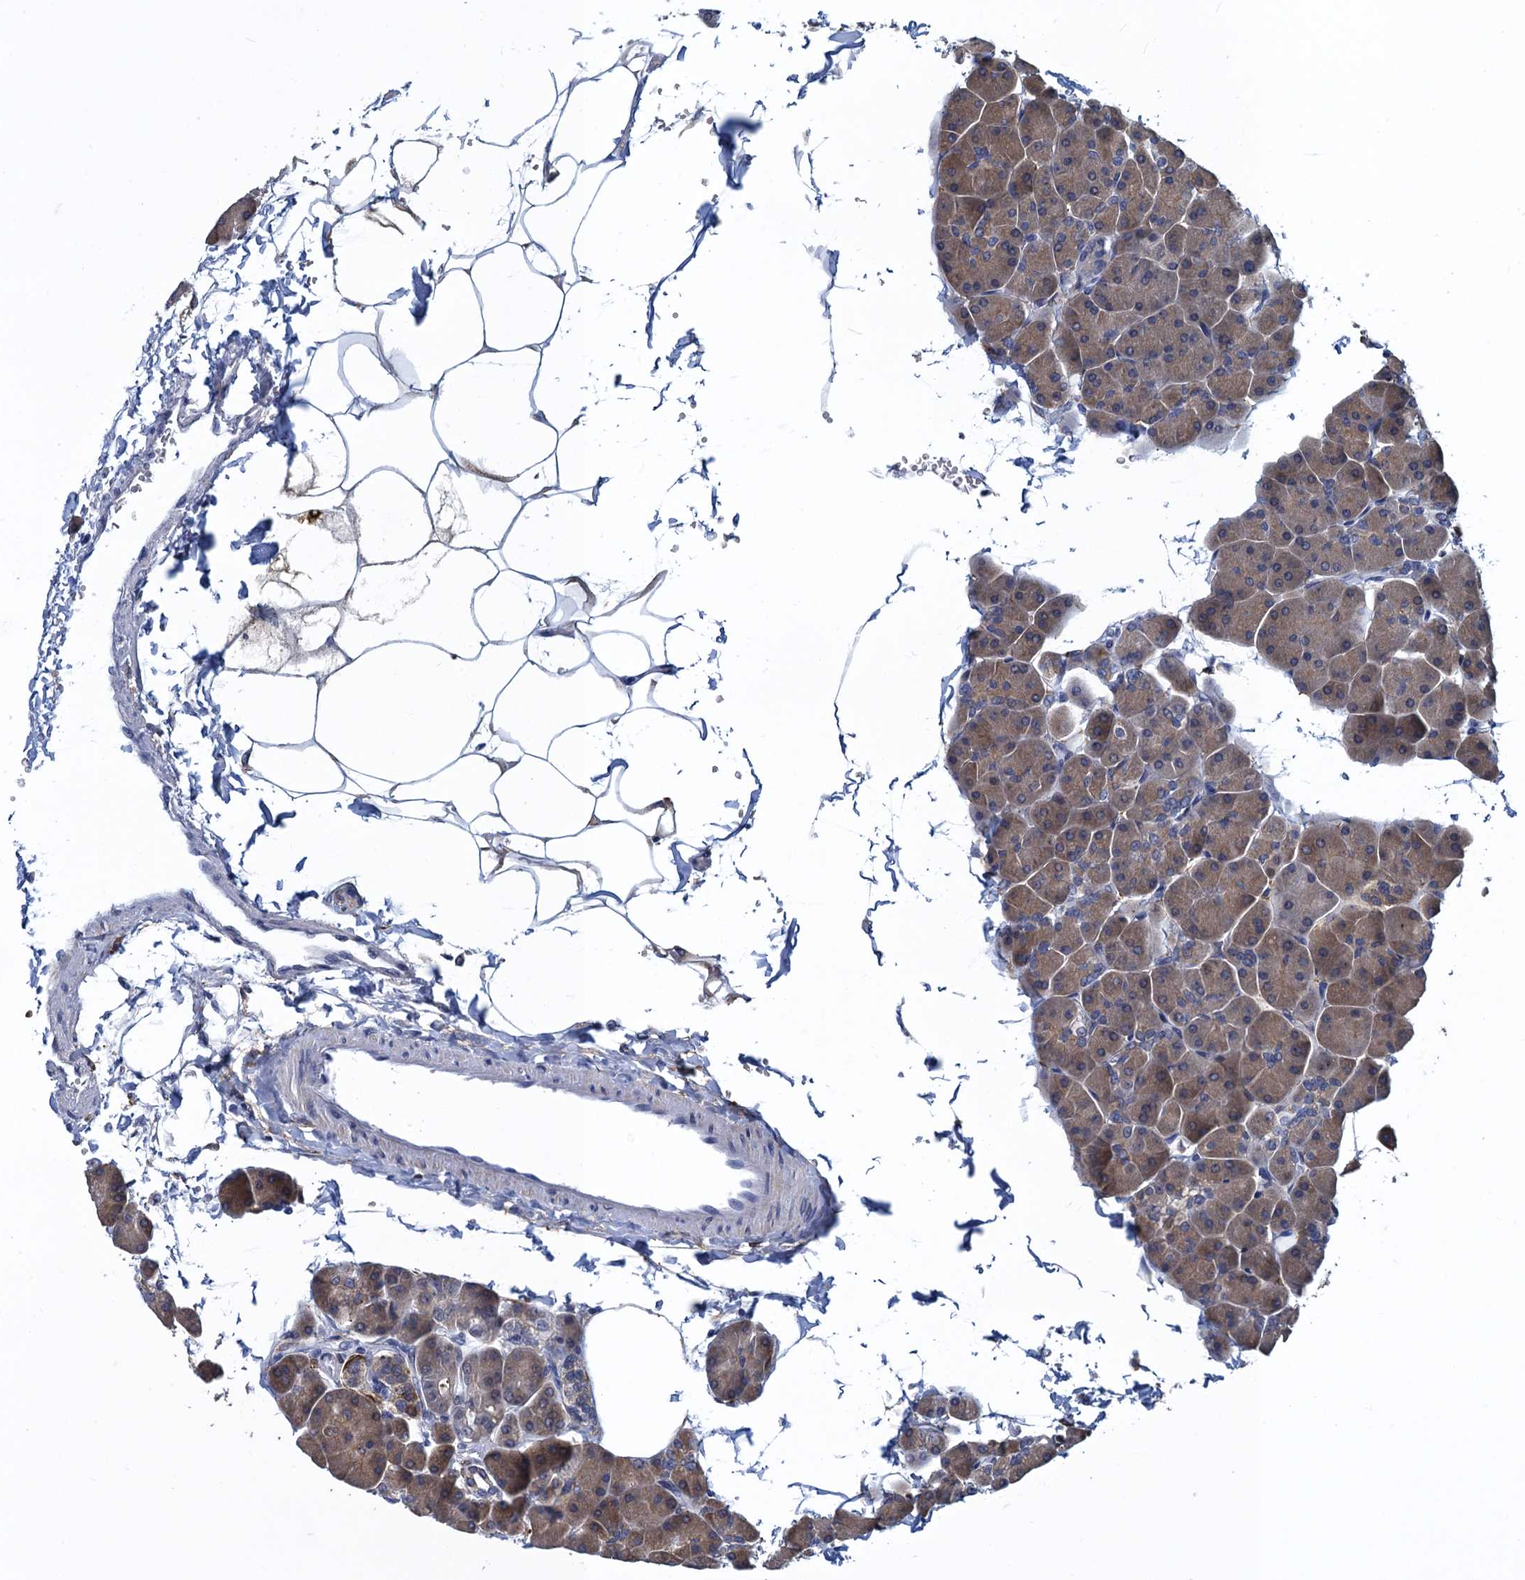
{"staining": {"intensity": "moderate", "quantity": ">75%", "location": "cytoplasmic/membranous,nuclear"}, "tissue": "pancreas", "cell_type": "Exocrine glandular cells", "image_type": "normal", "snomed": [{"axis": "morphology", "description": "Normal tissue, NOS"}, {"axis": "topography", "description": "Pancreas"}], "caption": "High-power microscopy captured an IHC photomicrograph of benign pancreas, revealing moderate cytoplasmic/membranous,nuclear positivity in approximately >75% of exocrine glandular cells.", "gene": "GINS3", "patient": {"sex": "male", "age": 35}}